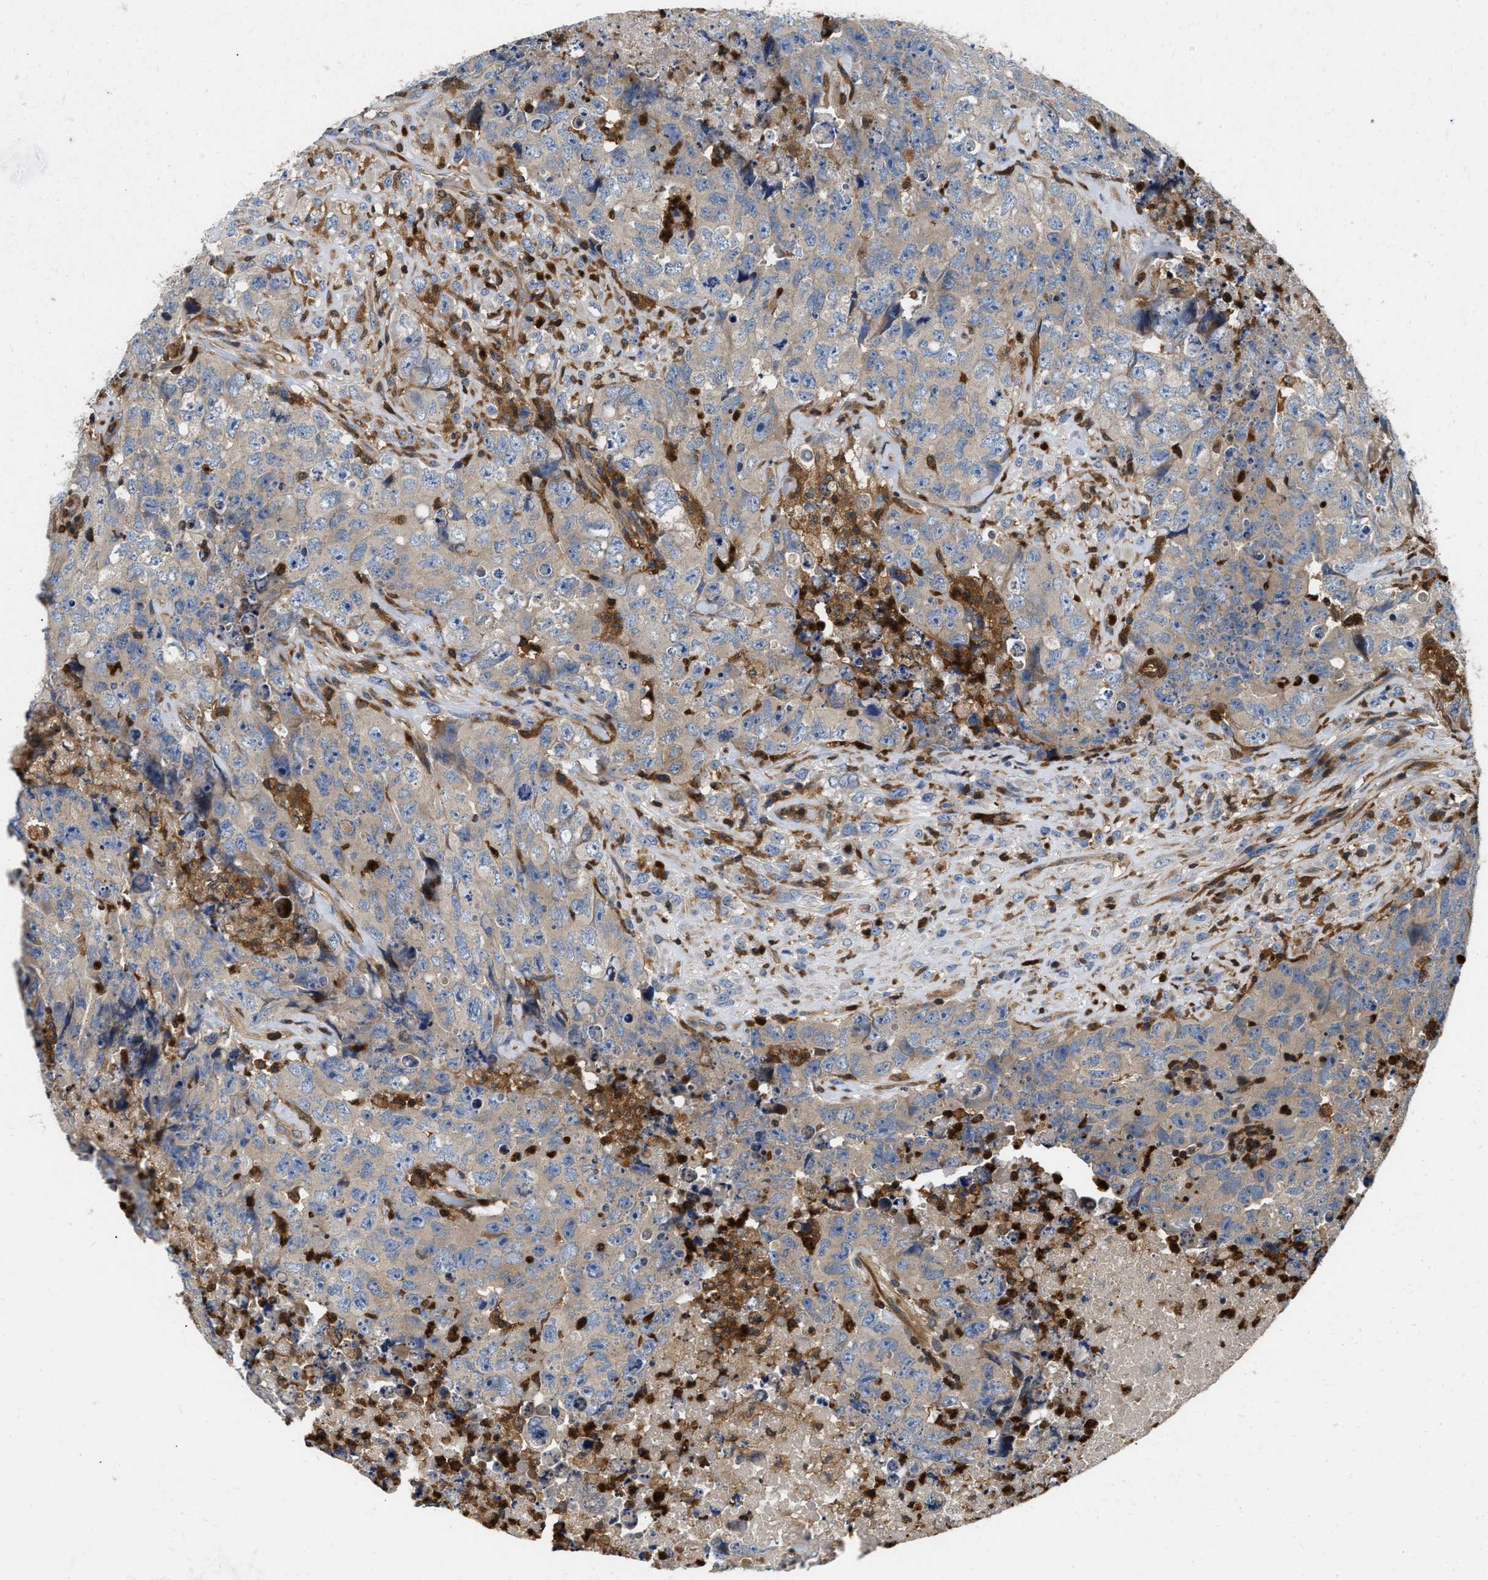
{"staining": {"intensity": "negative", "quantity": "none", "location": "none"}, "tissue": "testis cancer", "cell_type": "Tumor cells", "image_type": "cancer", "snomed": [{"axis": "morphology", "description": "Carcinoma, Embryonal, NOS"}, {"axis": "topography", "description": "Testis"}], "caption": "Tumor cells show no significant protein positivity in testis embryonal carcinoma.", "gene": "OSTF1", "patient": {"sex": "male", "age": 32}}